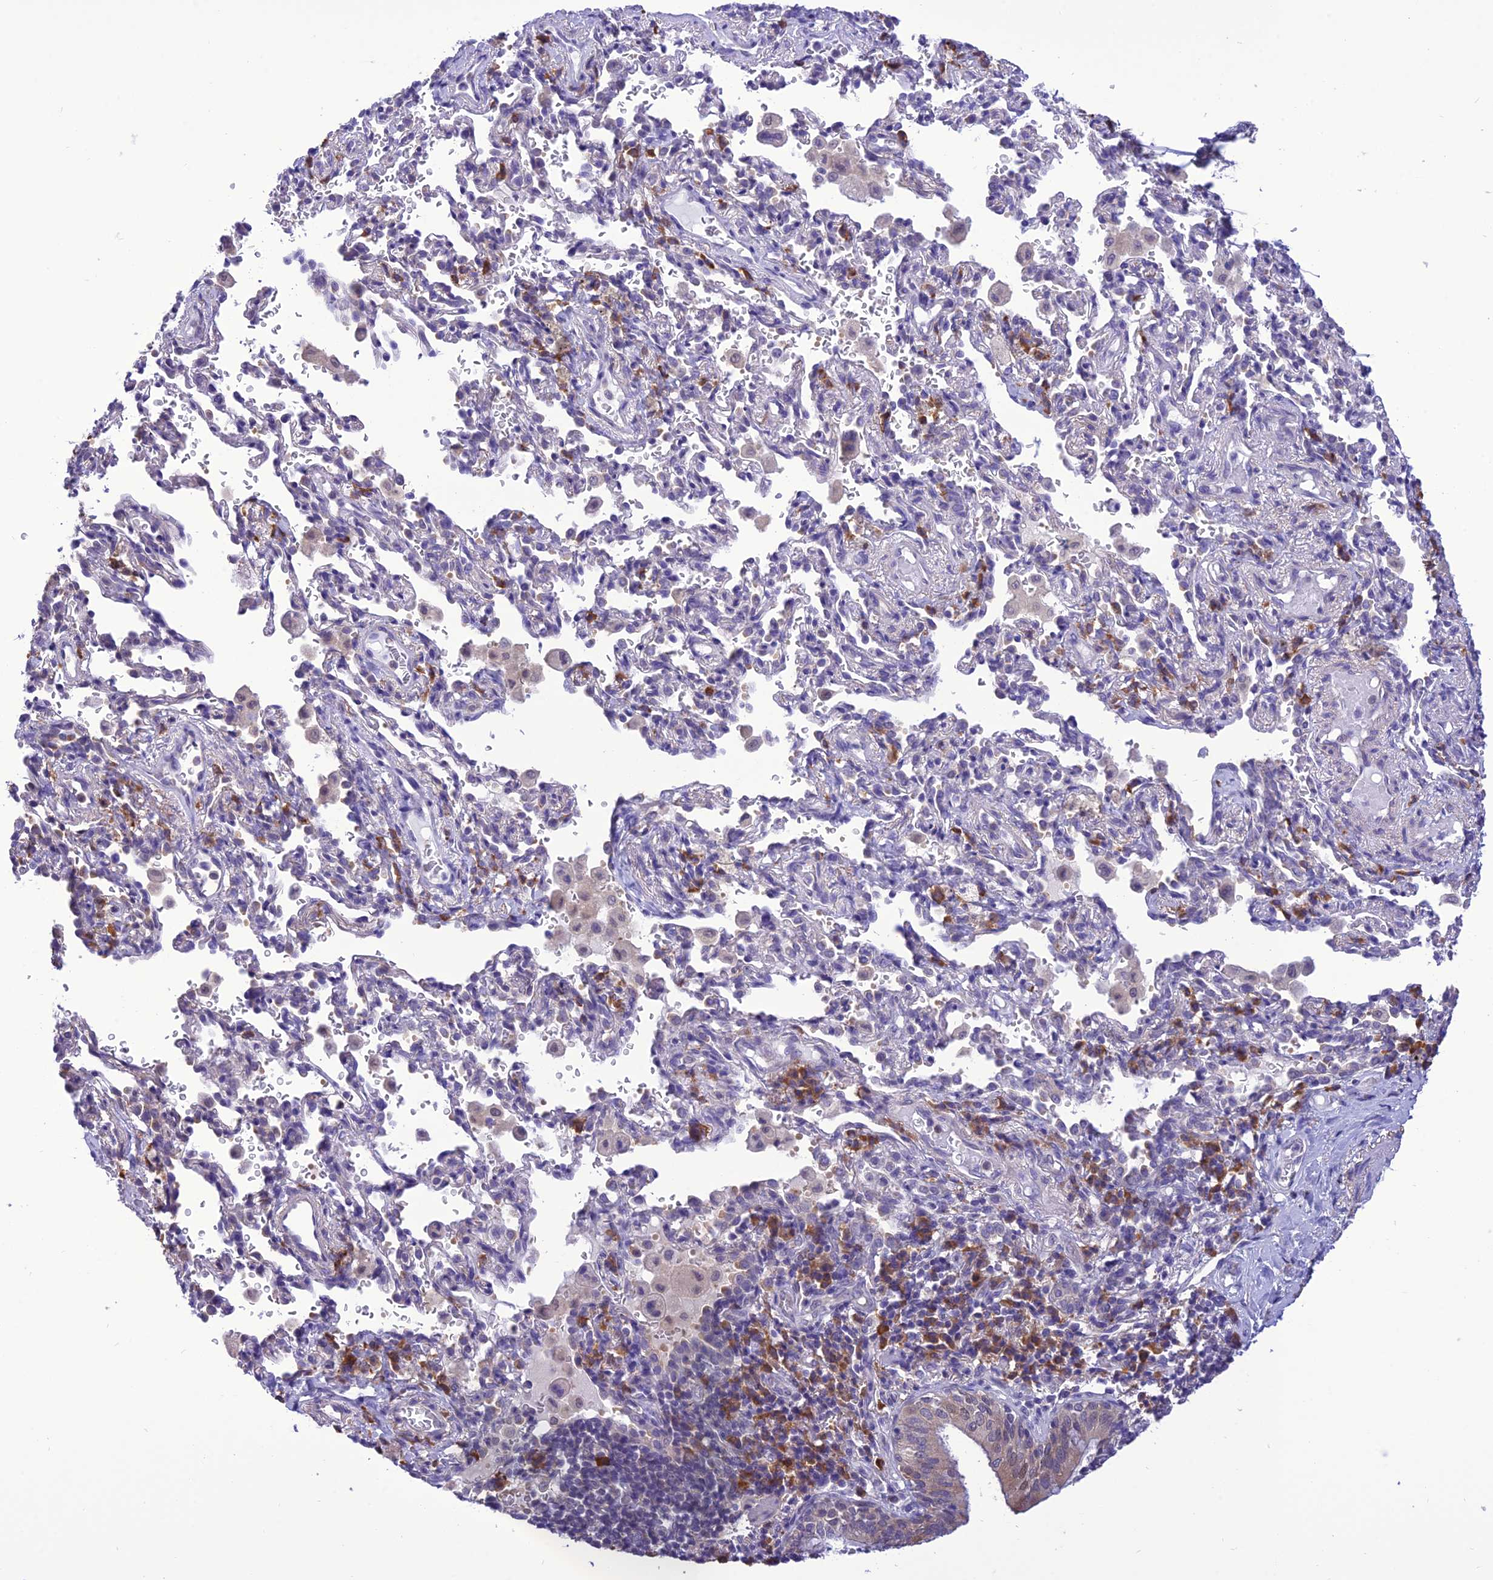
{"staining": {"intensity": "weak", "quantity": ">75%", "location": "cytoplasmic/membranous"}, "tissue": "bronchus", "cell_type": "Respiratory epithelial cells", "image_type": "normal", "snomed": [{"axis": "morphology", "description": "Normal tissue, NOS"}, {"axis": "topography", "description": "Cartilage tissue"}, {"axis": "topography", "description": "Bronchus"}], "caption": "Bronchus stained with DAB (3,3'-diaminobenzidine) immunohistochemistry (IHC) exhibits low levels of weak cytoplasmic/membranous expression in about >75% of respiratory epithelial cells.", "gene": "RNF126", "patient": {"sex": "female", "age": 36}}